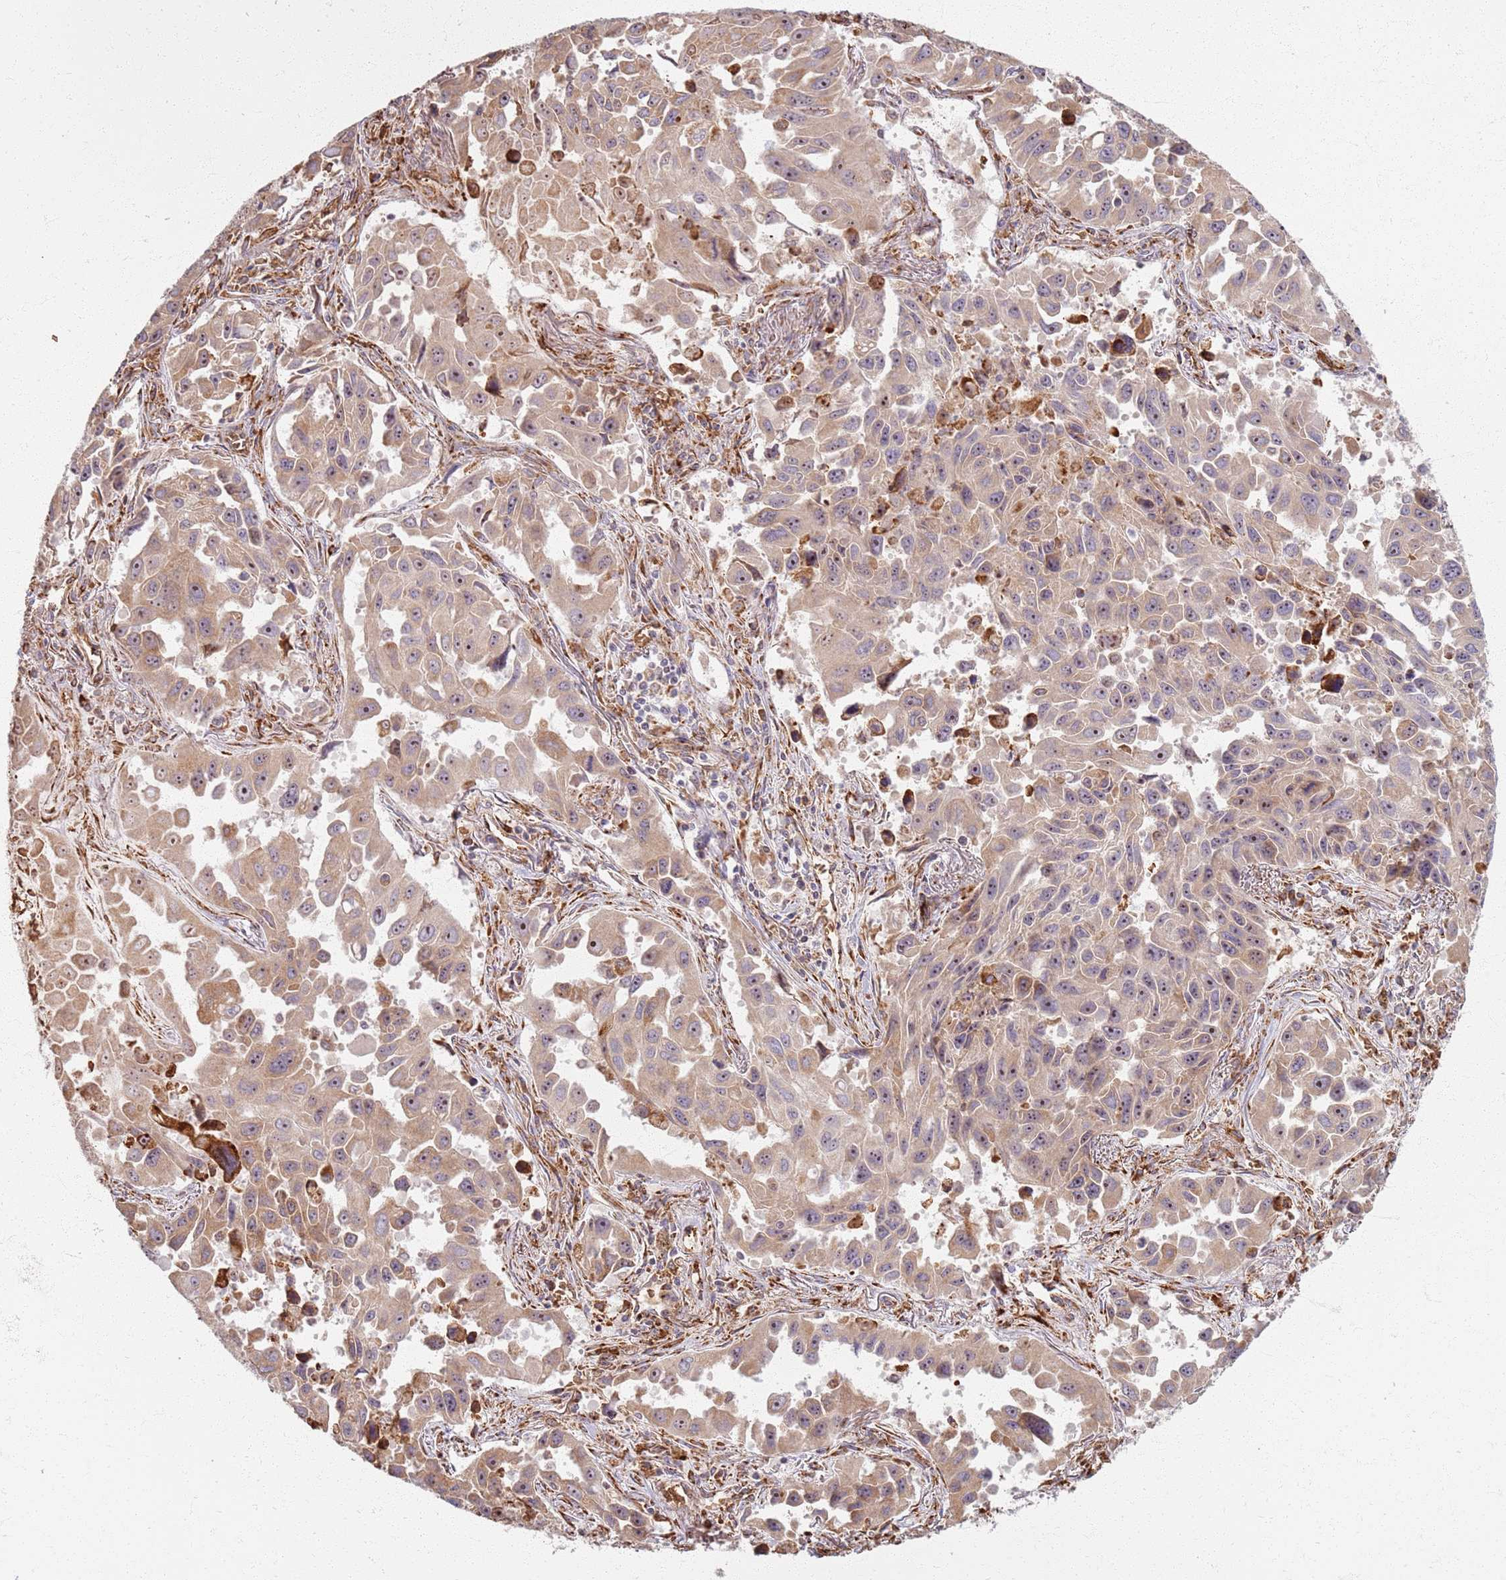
{"staining": {"intensity": "moderate", "quantity": ">75%", "location": "cytoplasmic/membranous,nuclear"}, "tissue": "lung cancer", "cell_type": "Tumor cells", "image_type": "cancer", "snomed": [{"axis": "morphology", "description": "Adenocarcinoma, NOS"}, {"axis": "topography", "description": "Lung"}], "caption": "A brown stain shows moderate cytoplasmic/membranous and nuclear positivity of a protein in human adenocarcinoma (lung) tumor cells. (DAB IHC with brightfield microscopy, high magnification).", "gene": "KRI1", "patient": {"sex": "male", "age": 66}}